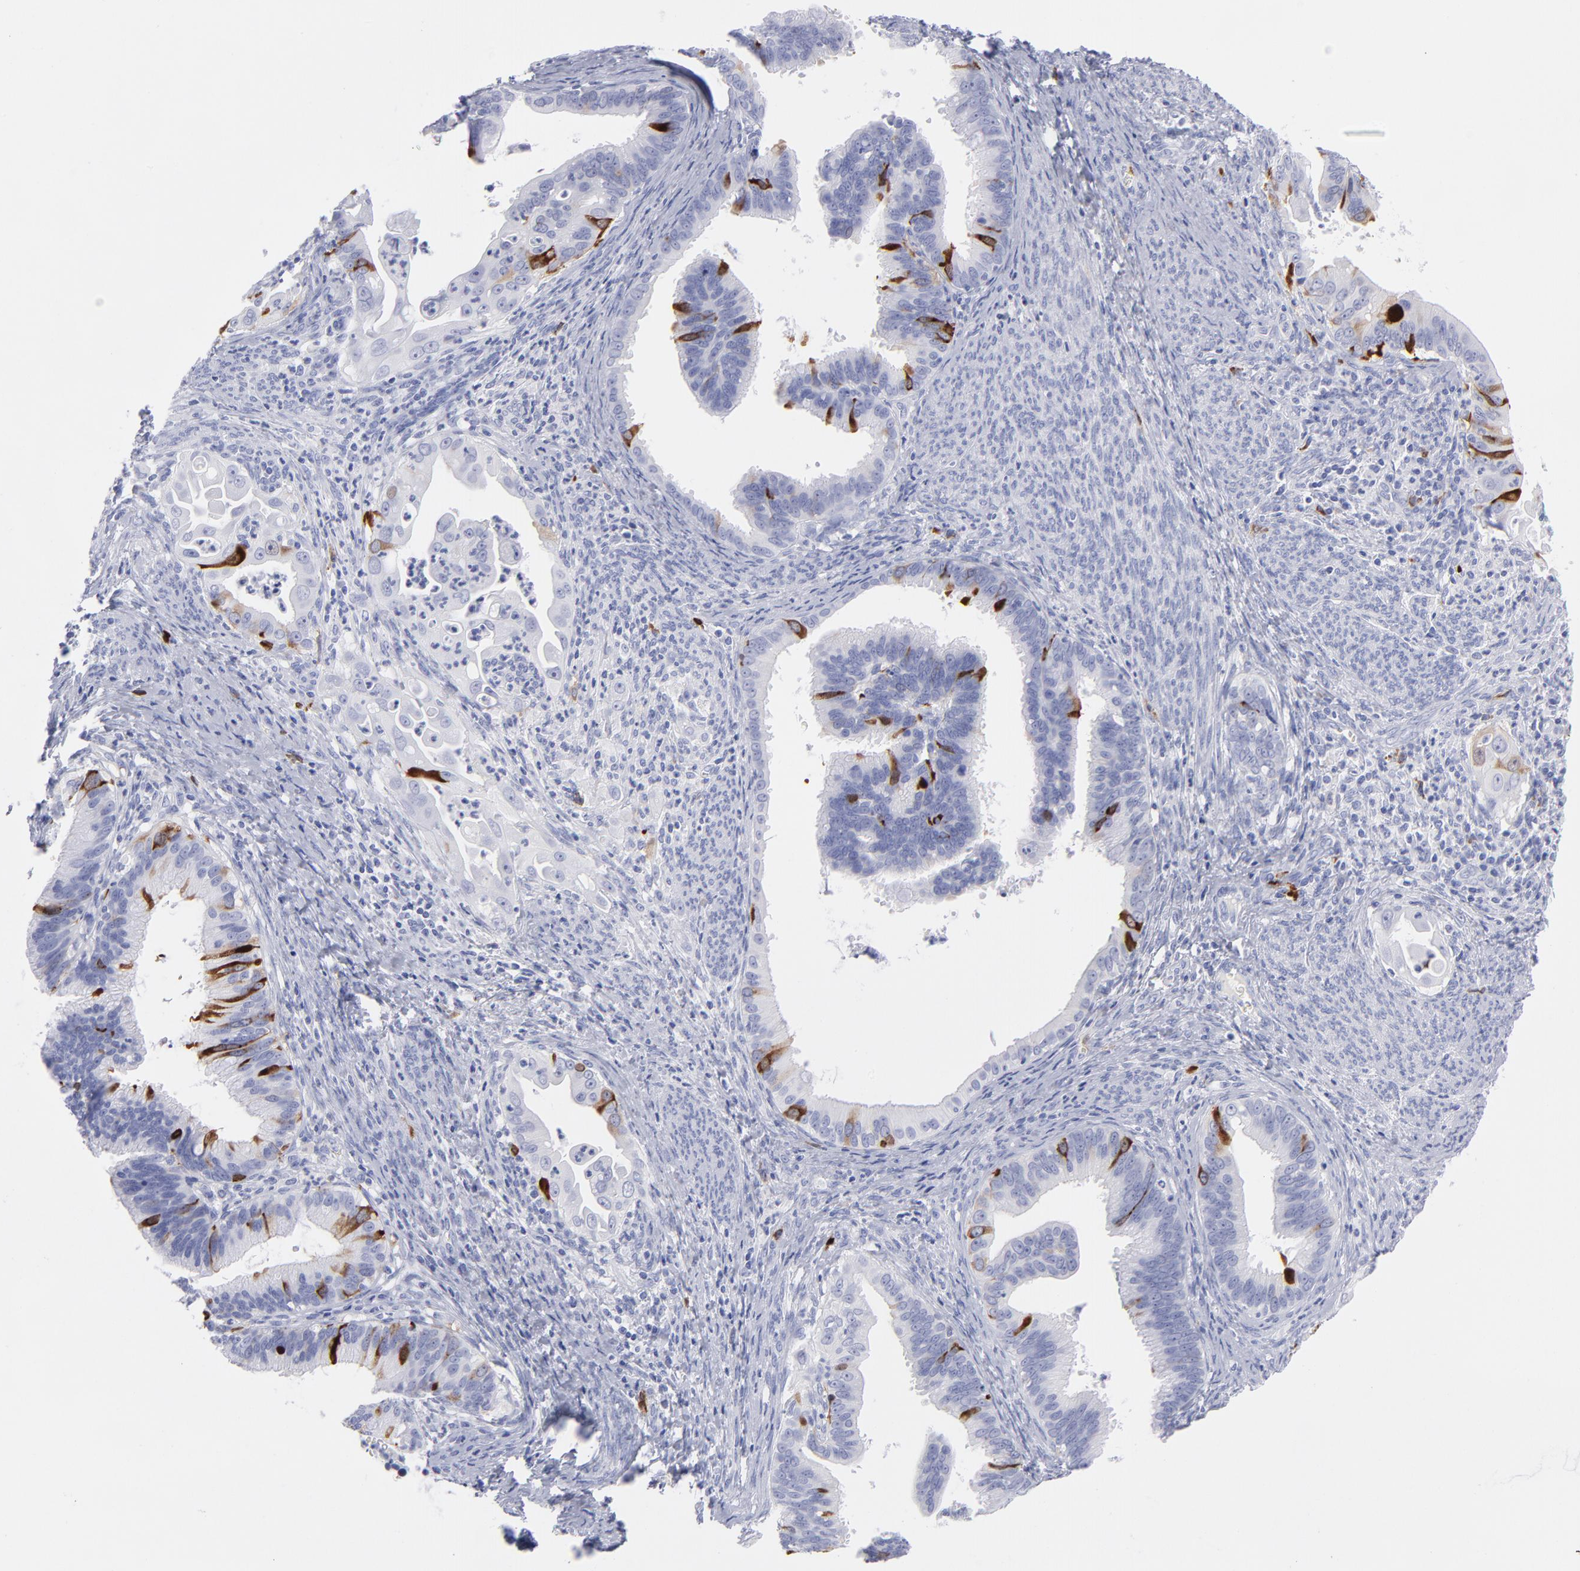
{"staining": {"intensity": "strong", "quantity": "<25%", "location": "cytoplasmic/membranous"}, "tissue": "cervical cancer", "cell_type": "Tumor cells", "image_type": "cancer", "snomed": [{"axis": "morphology", "description": "Adenocarcinoma, NOS"}, {"axis": "topography", "description": "Cervix"}], "caption": "Cervical cancer (adenocarcinoma) stained for a protein displays strong cytoplasmic/membranous positivity in tumor cells.", "gene": "CCNB1", "patient": {"sex": "female", "age": 47}}